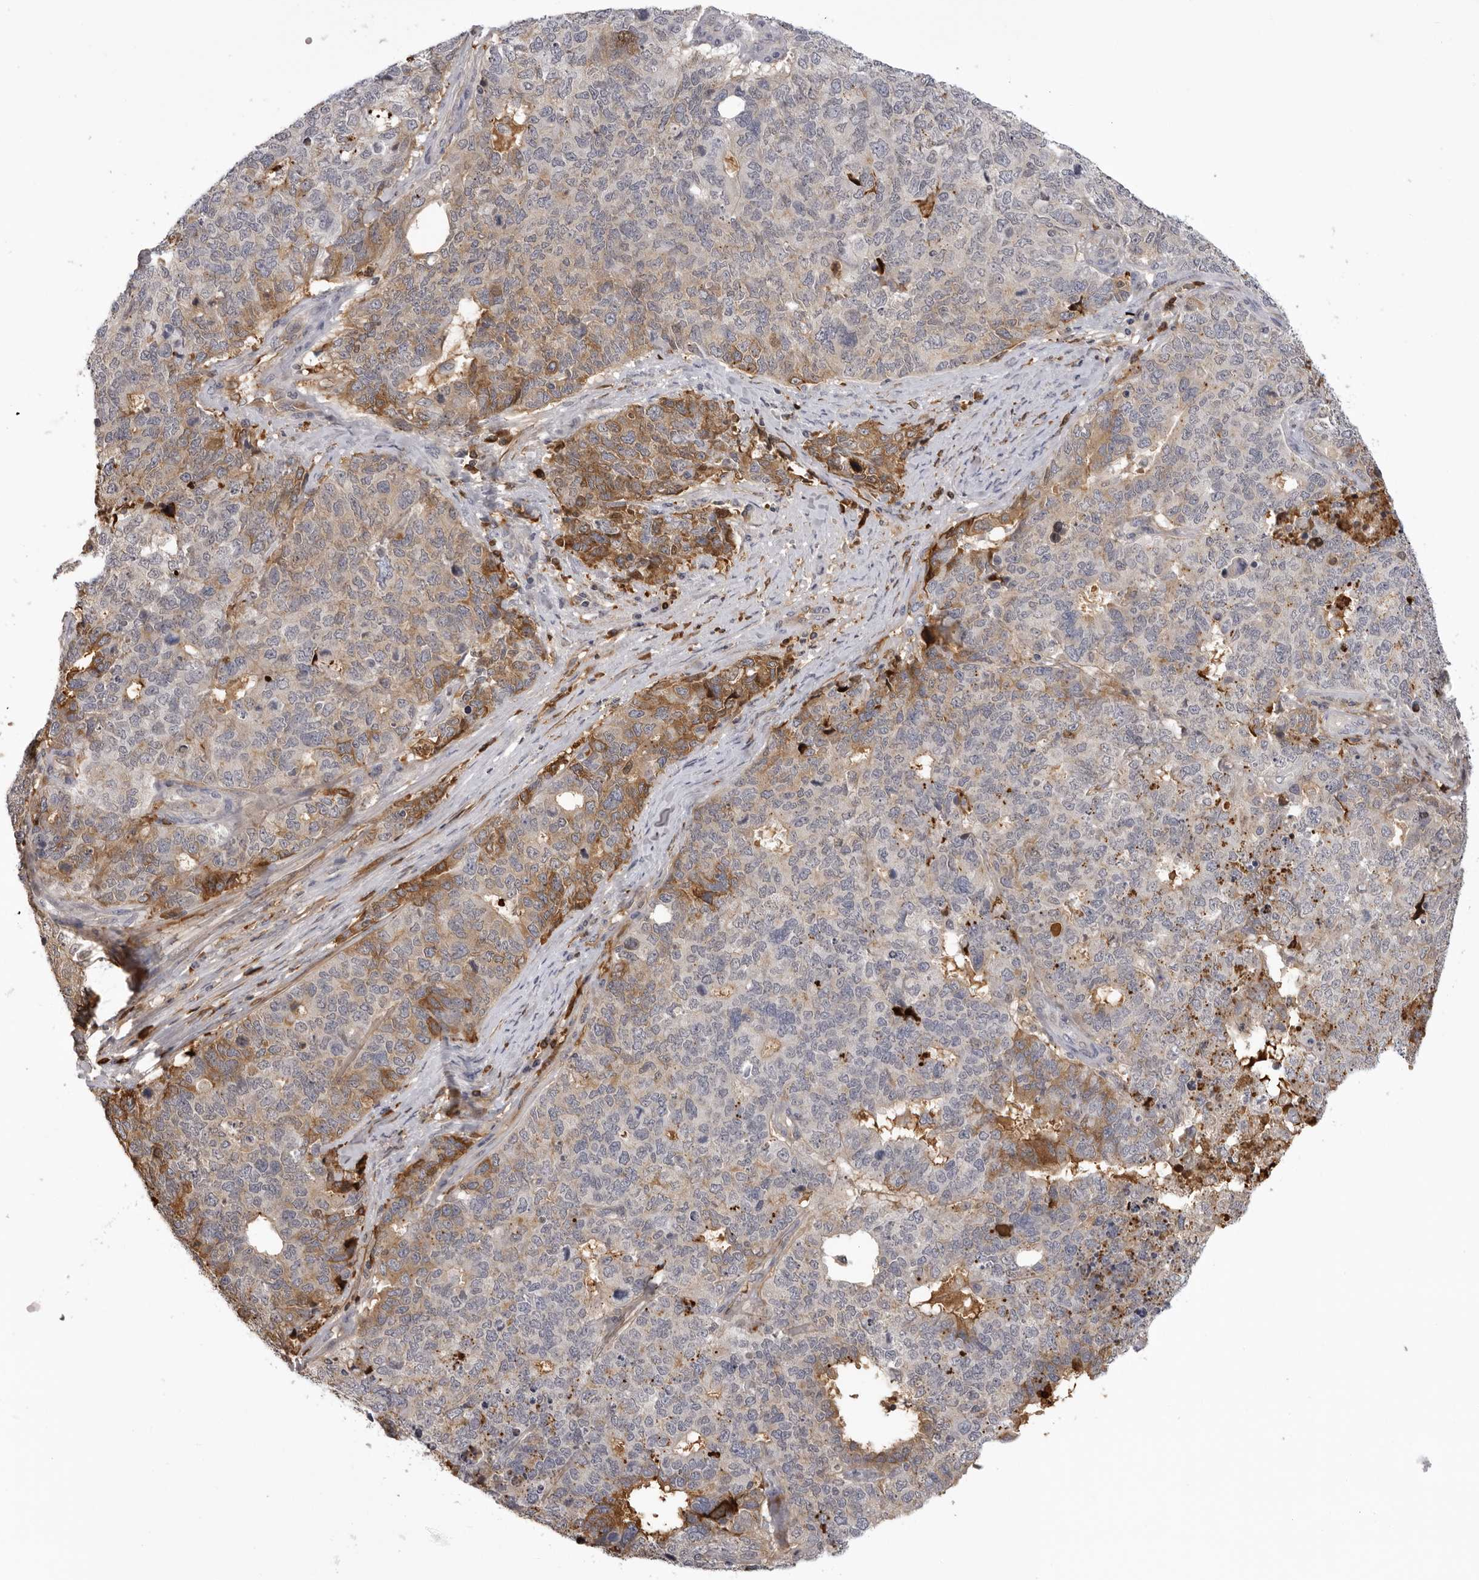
{"staining": {"intensity": "moderate", "quantity": "<25%", "location": "cytoplasmic/membranous"}, "tissue": "cervical cancer", "cell_type": "Tumor cells", "image_type": "cancer", "snomed": [{"axis": "morphology", "description": "Squamous cell carcinoma, NOS"}, {"axis": "topography", "description": "Cervix"}], "caption": "This histopathology image demonstrates cervical squamous cell carcinoma stained with IHC to label a protein in brown. The cytoplasmic/membranous of tumor cells show moderate positivity for the protein. Nuclei are counter-stained blue.", "gene": "PLEKHF2", "patient": {"sex": "female", "age": 63}}